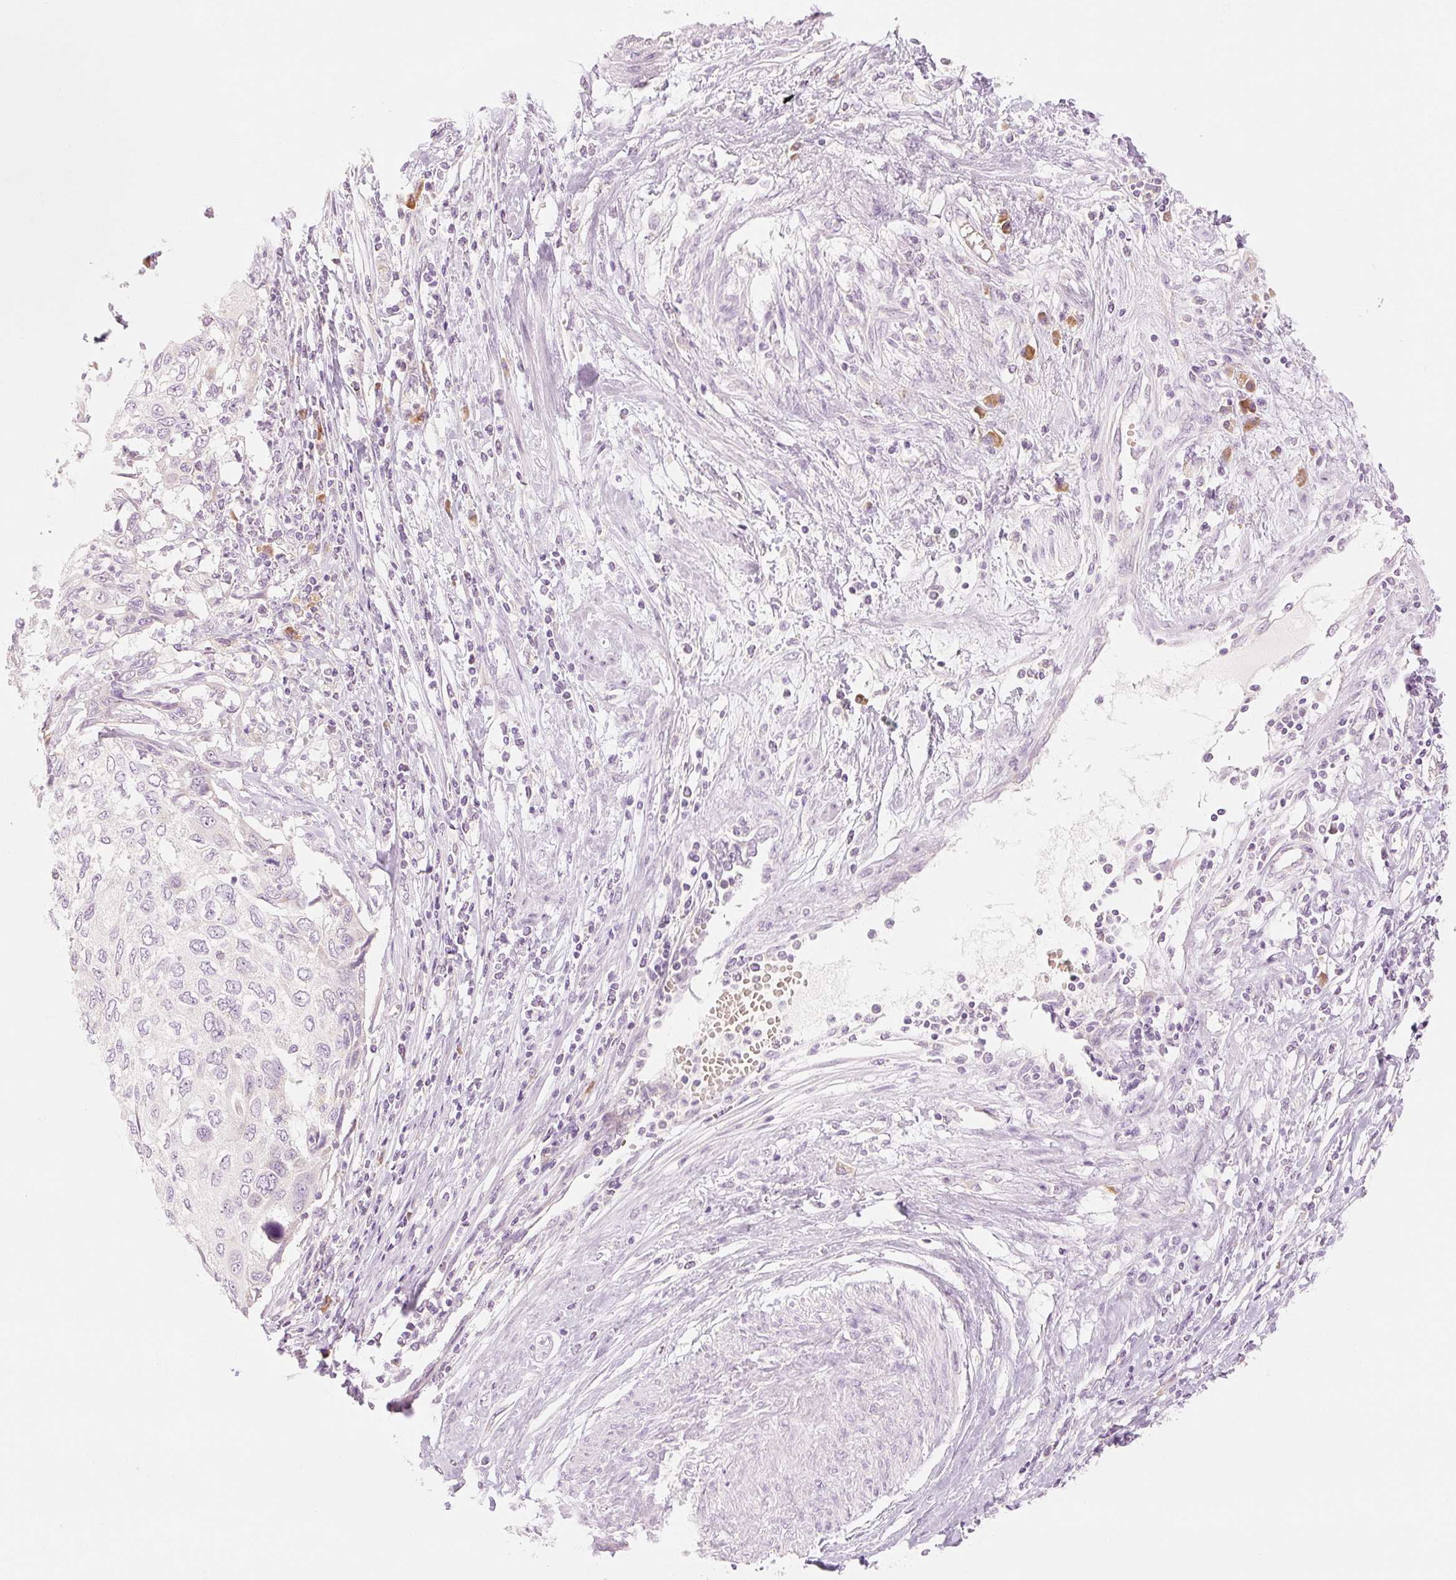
{"staining": {"intensity": "negative", "quantity": "none", "location": "none"}, "tissue": "cervical cancer", "cell_type": "Tumor cells", "image_type": "cancer", "snomed": [{"axis": "morphology", "description": "Squamous cell carcinoma, NOS"}, {"axis": "topography", "description": "Cervix"}], "caption": "This micrograph is of squamous cell carcinoma (cervical) stained with immunohistochemistry (IHC) to label a protein in brown with the nuclei are counter-stained blue. There is no expression in tumor cells.", "gene": "MYO1D", "patient": {"sex": "female", "age": 70}}